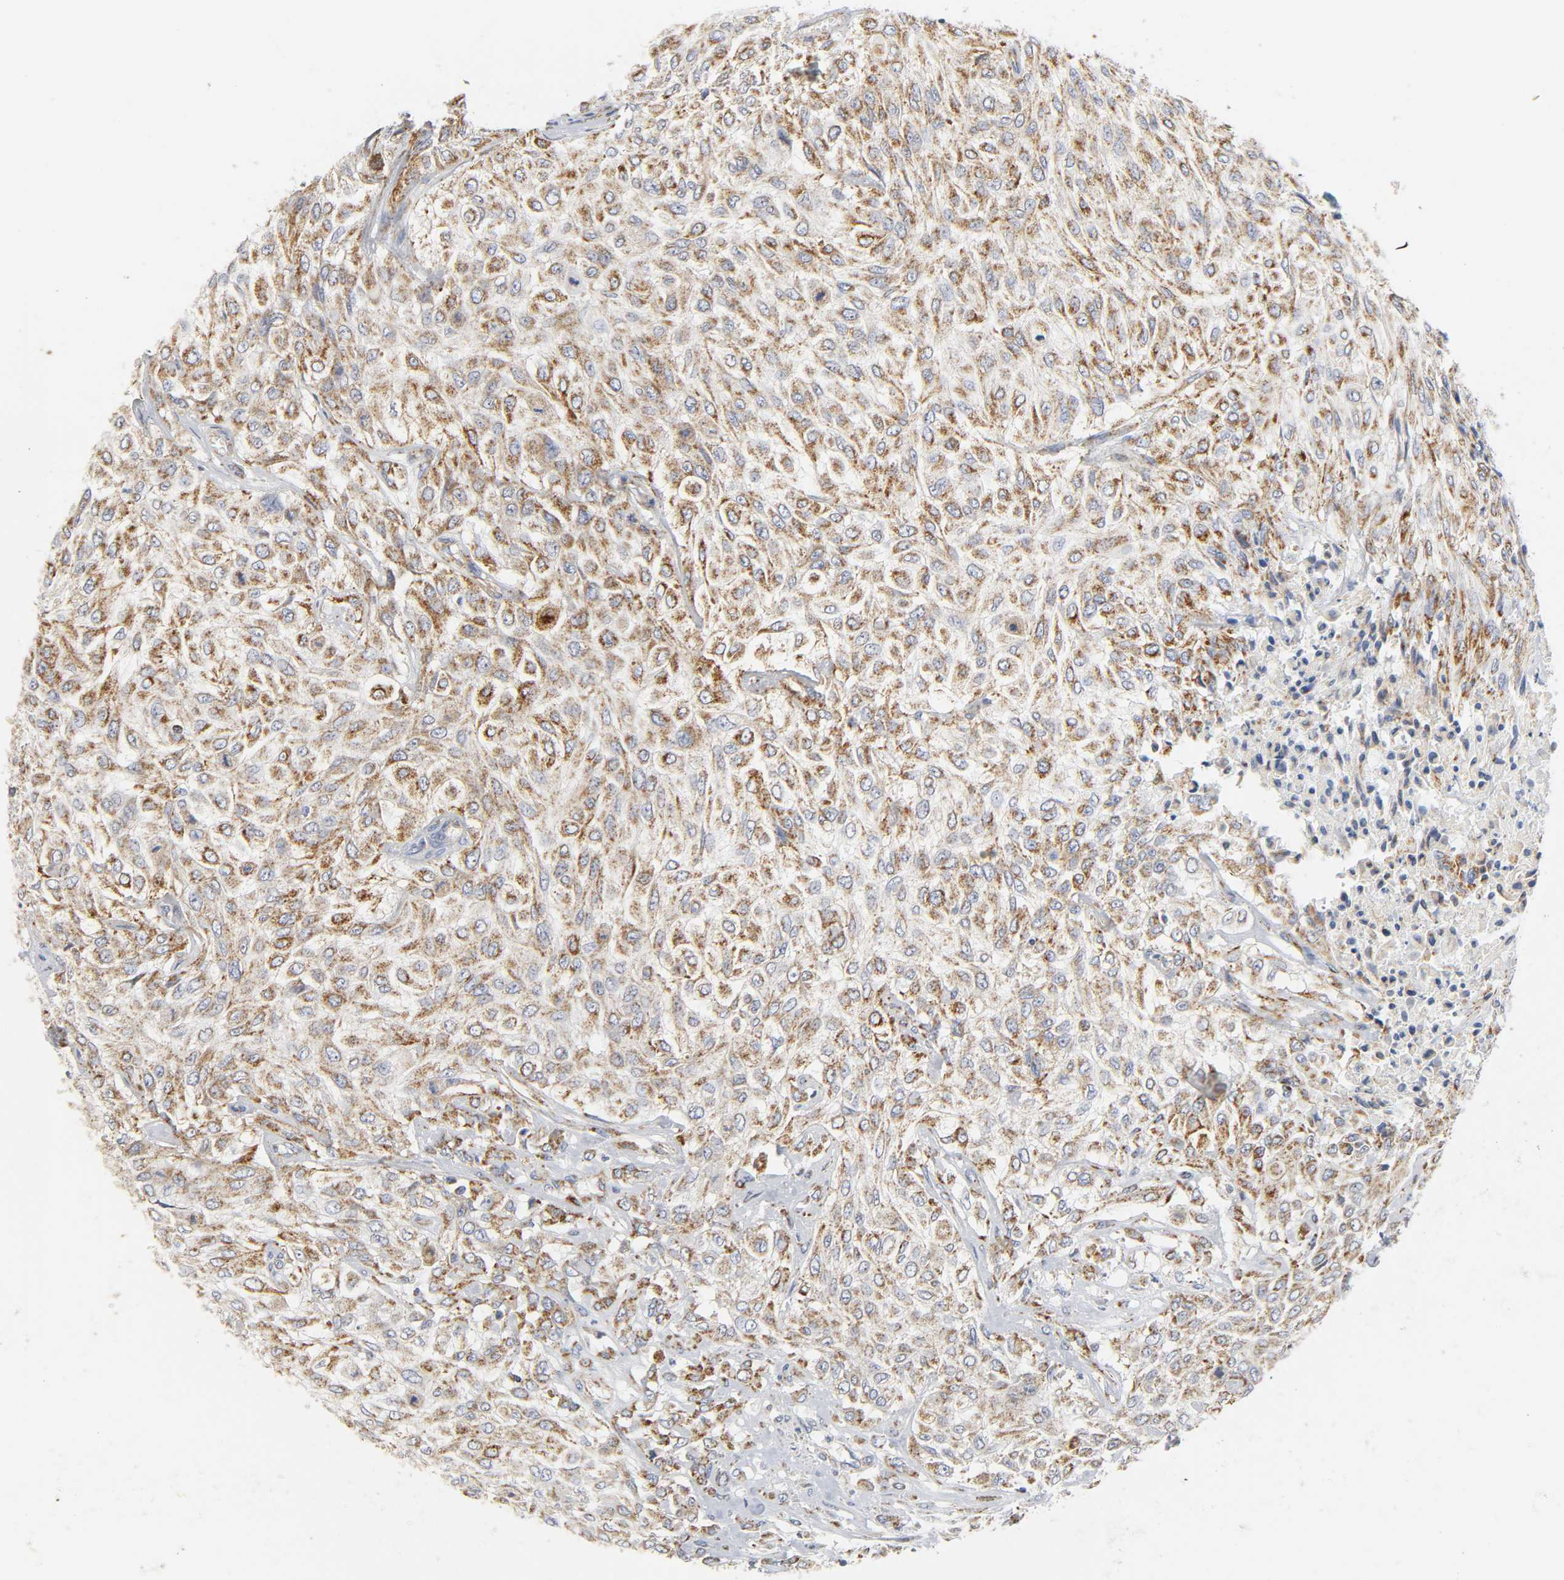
{"staining": {"intensity": "moderate", "quantity": ">75%", "location": "cytoplasmic/membranous"}, "tissue": "urothelial cancer", "cell_type": "Tumor cells", "image_type": "cancer", "snomed": [{"axis": "morphology", "description": "Urothelial carcinoma, High grade"}, {"axis": "topography", "description": "Urinary bladder"}], "caption": "Urothelial cancer was stained to show a protein in brown. There is medium levels of moderate cytoplasmic/membranous staining in about >75% of tumor cells.", "gene": "BAK1", "patient": {"sex": "male", "age": 57}}